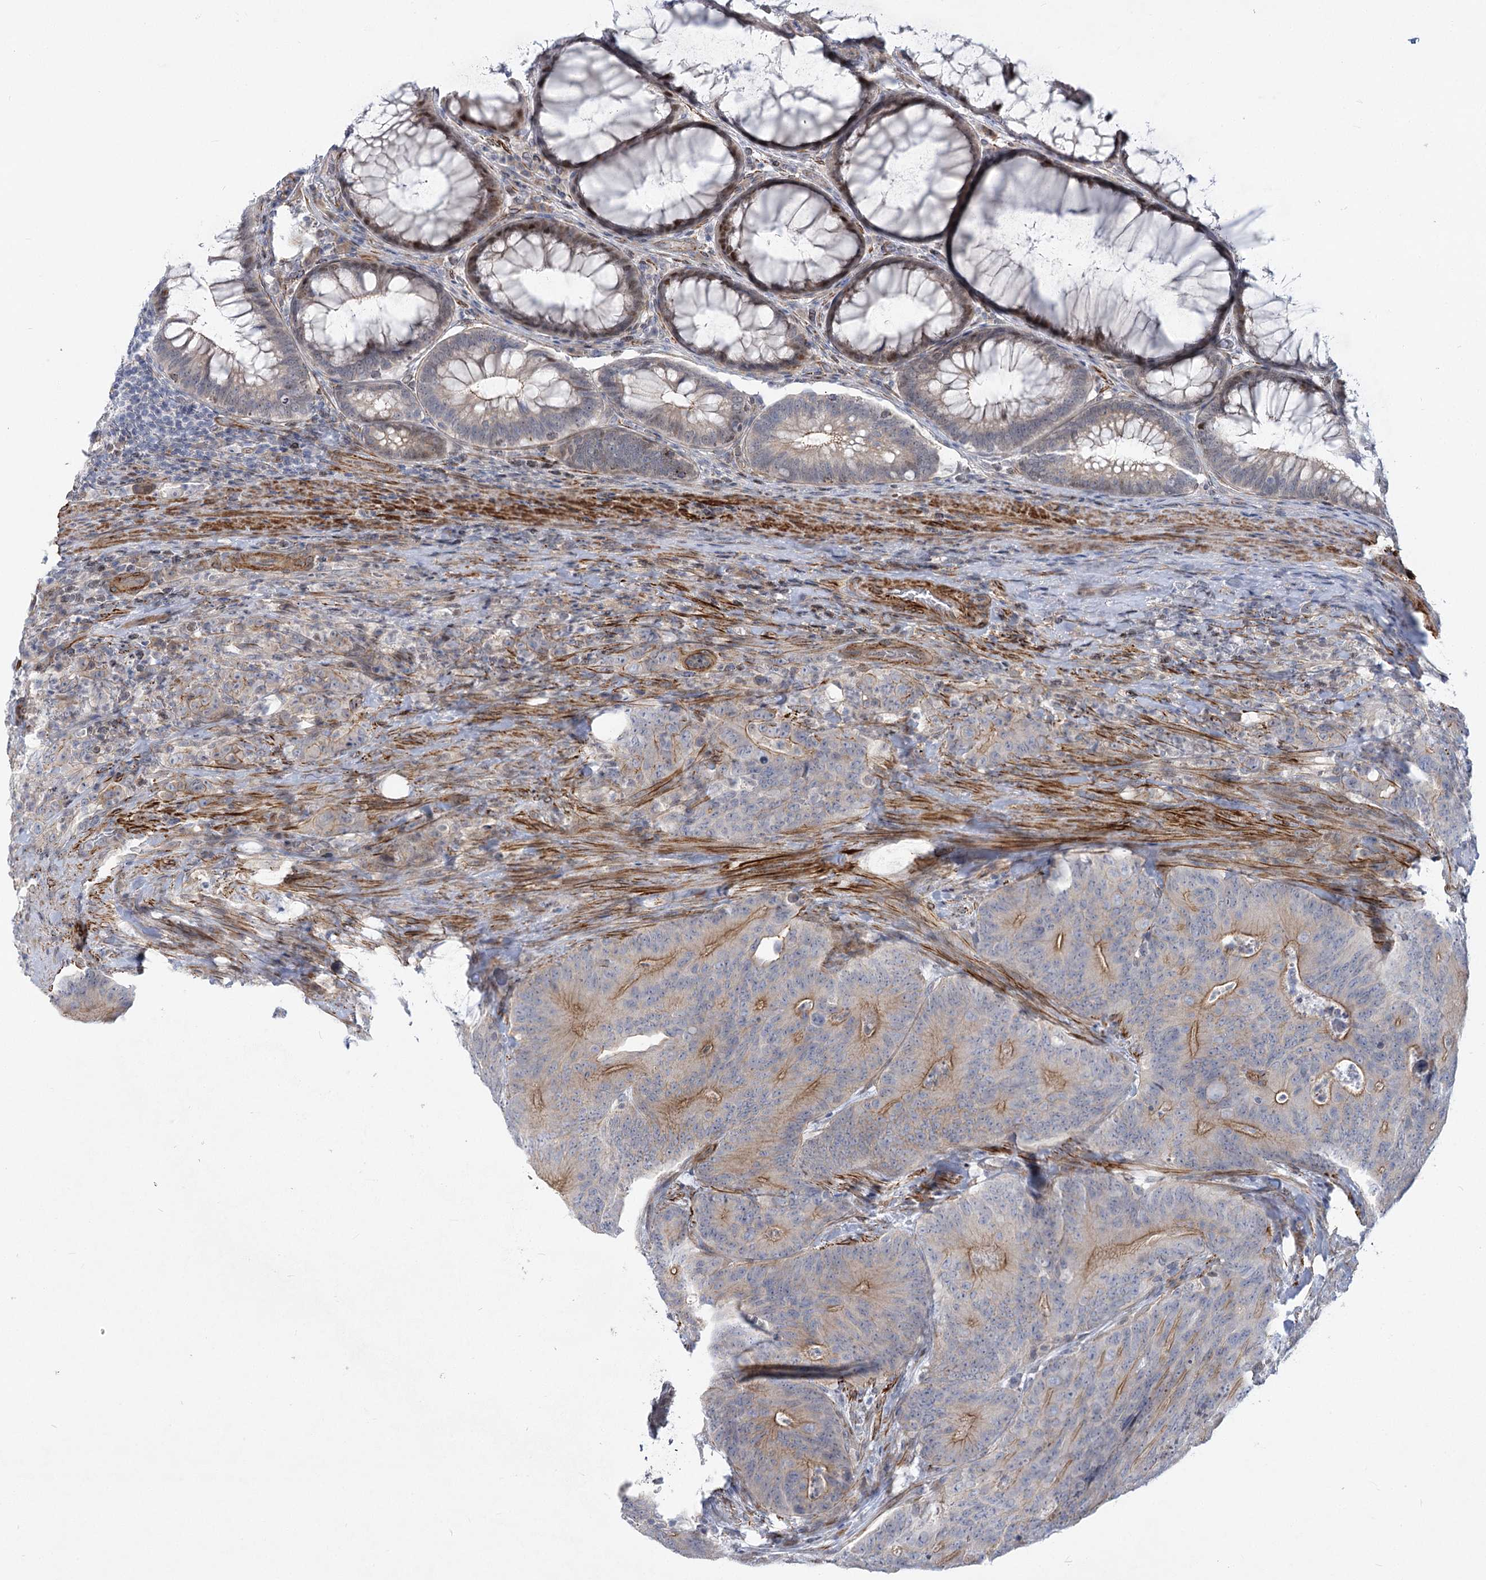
{"staining": {"intensity": "moderate", "quantity": "25%-75%", "location": "cytoplasmic/membranous"}, "tissue": "colorectal cancer", "cell_type": "Tumor cells", "image_type": "cancer", "snomed": [{"axis": "morphology", "description": "Normal tissue, NOS"}, {"axis": "topography", "description": "Colon"}], "caption": "High-magnification brightfield microscopy of colorectal cancer stained with DAB (3,3'-diaminobenzidine) (brown) and counterstained with hematoxylin (blue). tumor cells exhibit moderate cytoplasmic/membranous staining is present in approximately25%-75% of cells.", "gene": "ARSI", "patient": {"sex": "female", "age": 82}}